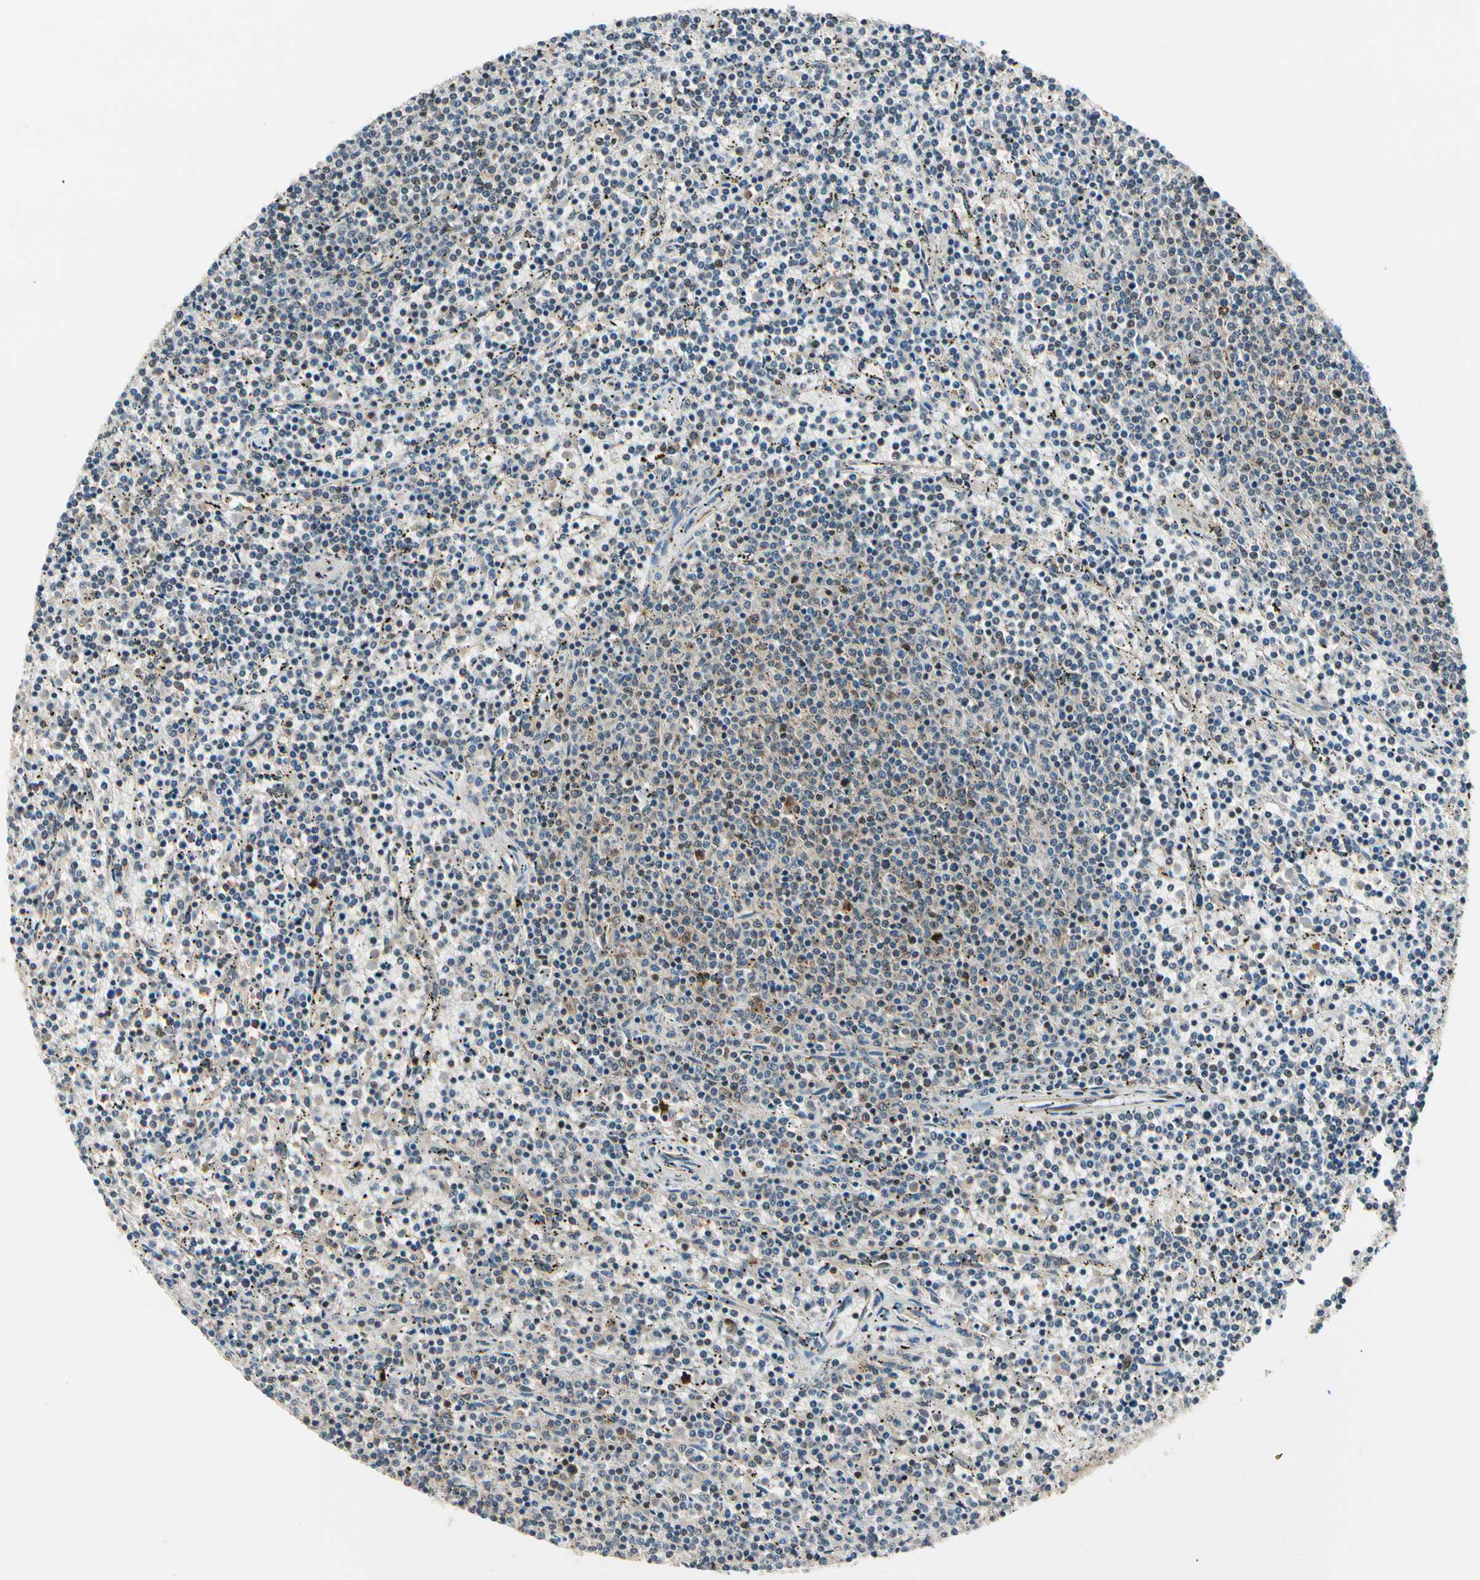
{"staining": {"intensity": "weak", "quantity": "<25%", "location": "cytoplasmic/membranous"}, "tissue": "lymphoma", "cell_type": "Tumor cells", "image_type": "cancer", "snomed": [{"axis": "morphology", "description": "Malignant lymphoma, non-Hodgkin's type, Low grade"}, {"axis": "topography", "description": "Spleen"}], "caption": "The immunohistochemistry histopathology image has no significant expression in tumor cells of lymphoma tissue.", "gene": "PDK2", "patient": {"sex": "female", "age": 50}}